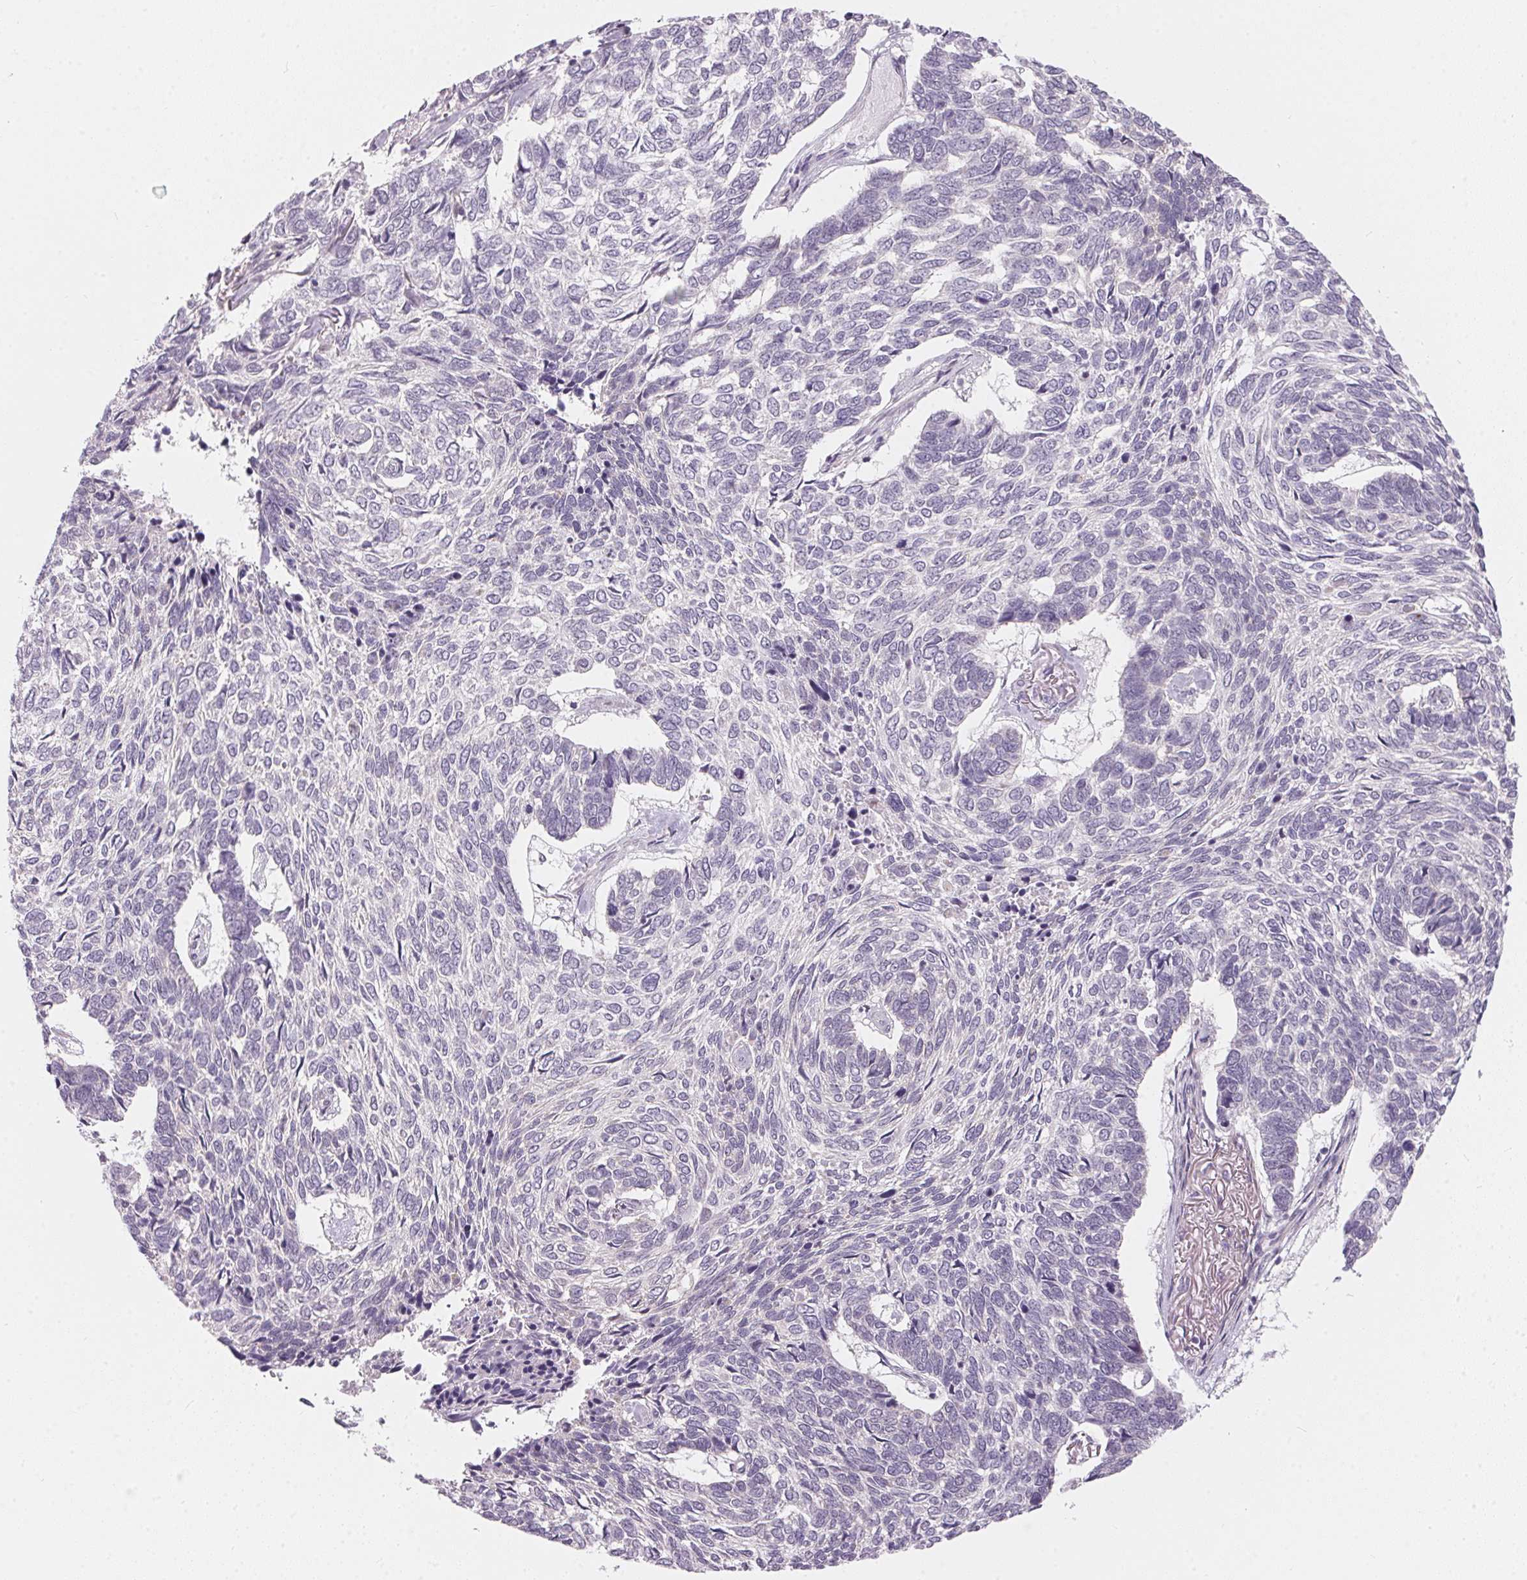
{"staining": {"intensity": "negative", "quantity": "none", "location": "none"}, "tissue": "skin cancer", "cell_type": "Tumor cells", "image_type": "cancer", "snomed": [{"axis": "morphology", "description": "Basal cell carcinoma"}, {"axis": "topography", "description": "Skin"}], "caption": "This is an IHC histopathology image of skin basal cell carcinoma. There is no positivity in tumor cells.", "gene": "GDAP1L1", "patient": {"sex": "female", "age": 65}}